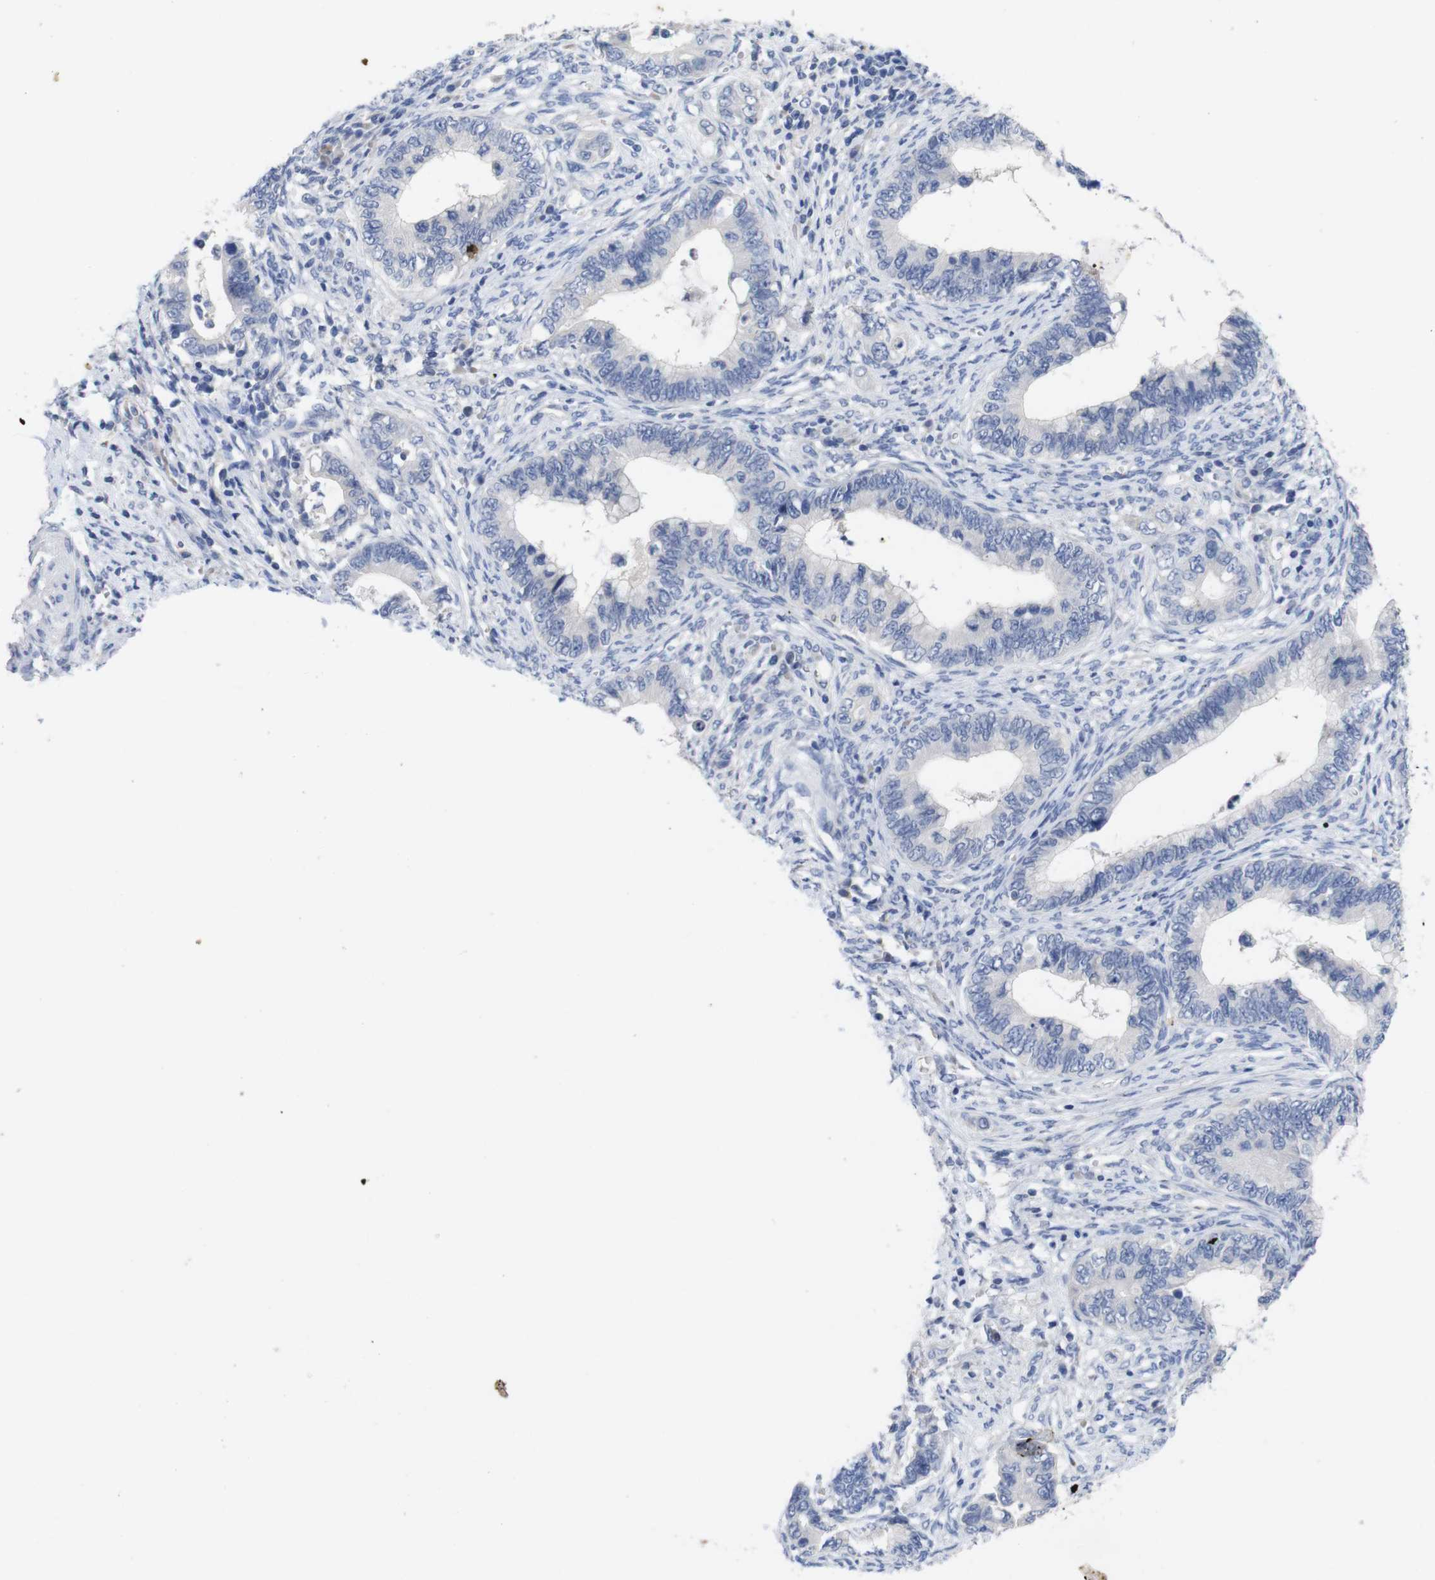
{"staining": {"intensity": "negative", "quantity": "none", "location": "none"}, "tissue": "cervical cancer", "cell_type": "Tumor cells", "image_type": "cancer", "snomed": [{"axis": "morphology", "description": "Adenocarcinoma, NOS"}, {"axis": "topography", "description": "Cervix"}], "caption": "IHC photomicrograph of neoplastic tissue: human adenocarcinoma (cervical) stained with DAB exhibits no significant protein expression in tumor cells.", "gene": "TNNI3", "patient": {"sex": "female", "age": 44}}